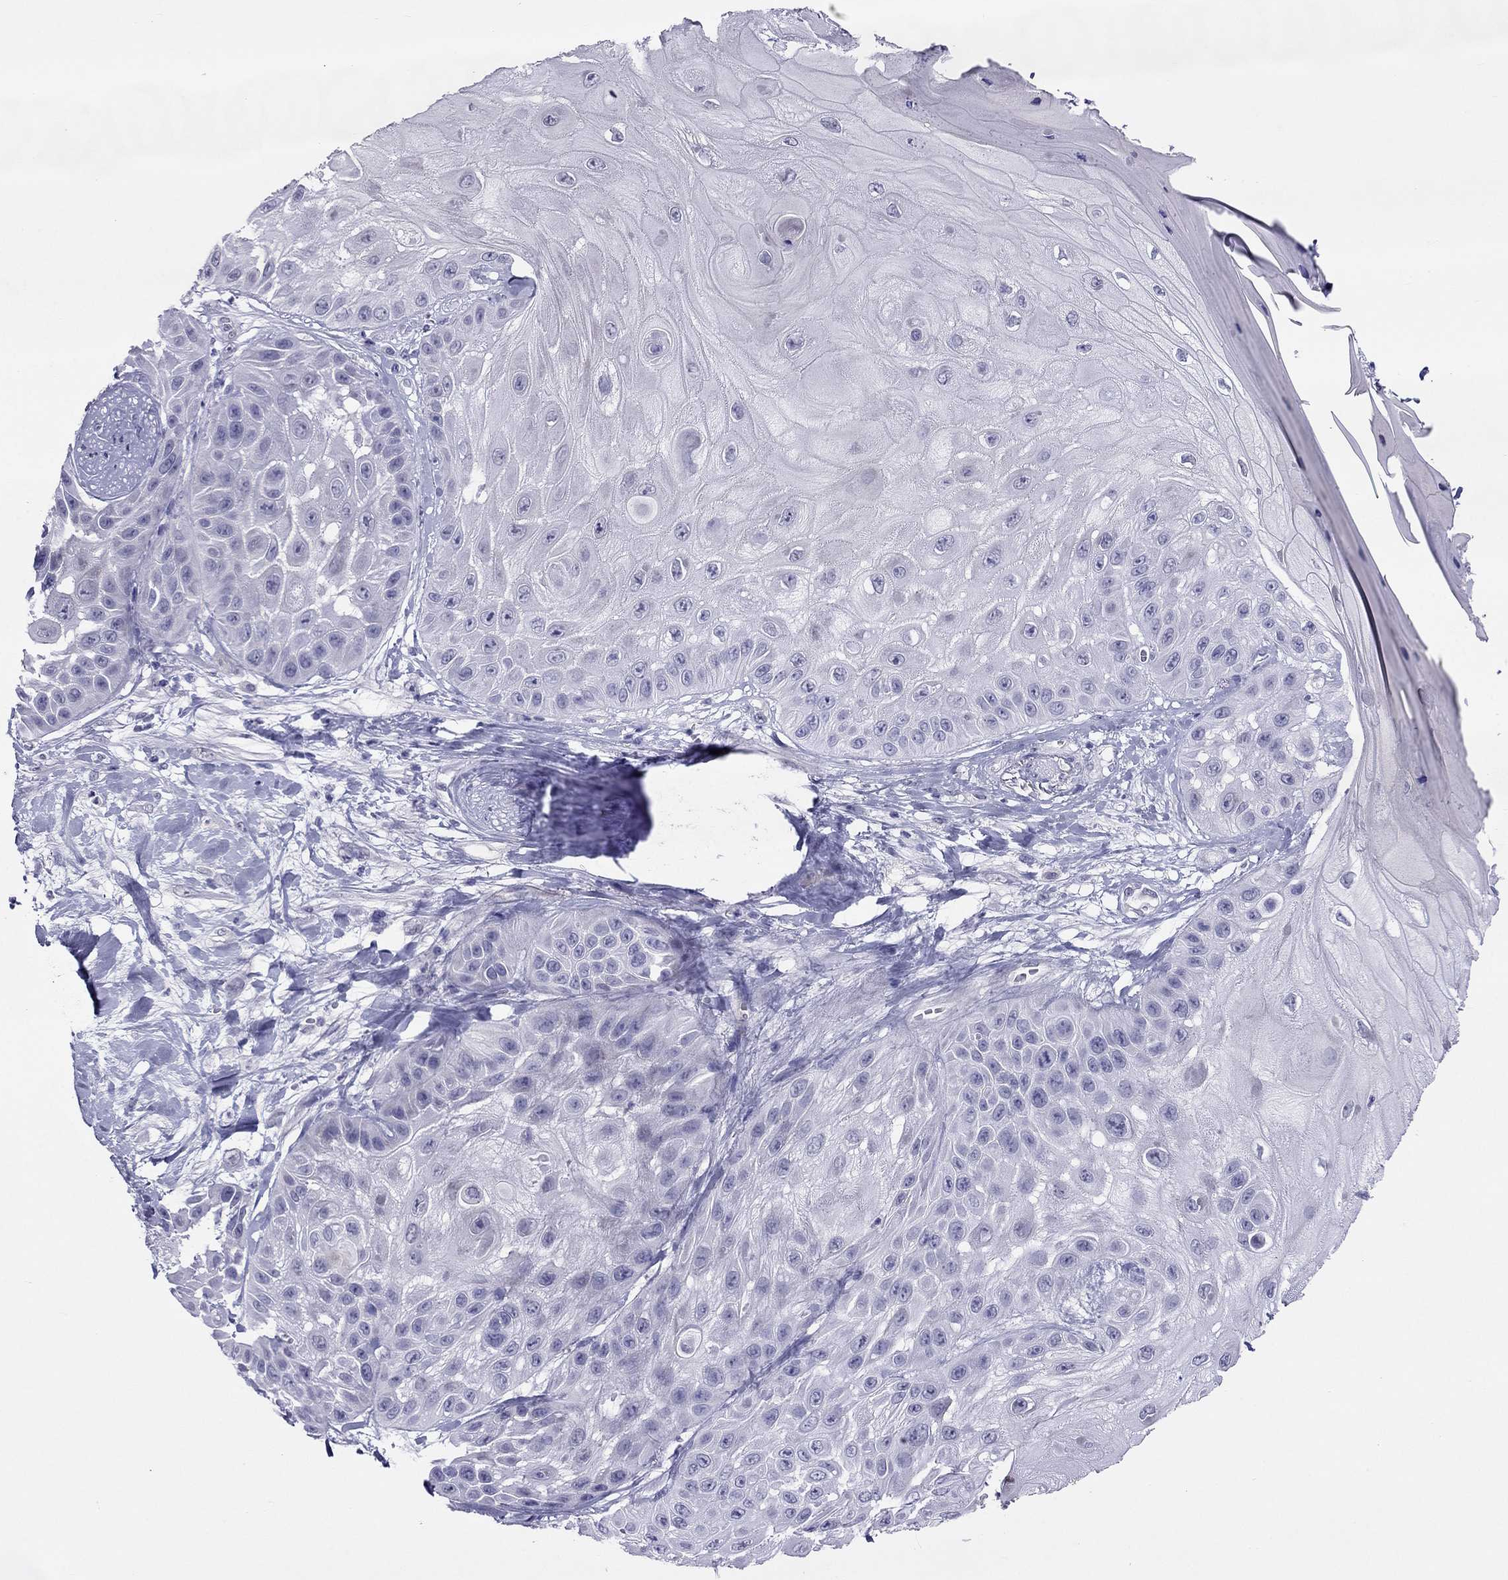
{"staining": {"intensity": "negative", "quantity": "none", "location": "none"}, "tissue": "skin cancer", "cell_type": "Tumor cells", "image_type": "cancer", "snomed": [{"axis": "morphology", "description": "Normal tissue, NOS"}, {"axis": "morphology", "description": "Squamous cell carcinoma, NOS"}, {"axis": "topography", "description": "Skin"}], "caption": "Tumor cells are negative for protein expression in human skin squamous cell carcinoma. (Stains: DAB IHC with hematoxylin counter stain, Microscopy: brightfield microscopy at high magnification).", "gene": "CROCC2", "patient": {"sex": "male", "age": 79}}